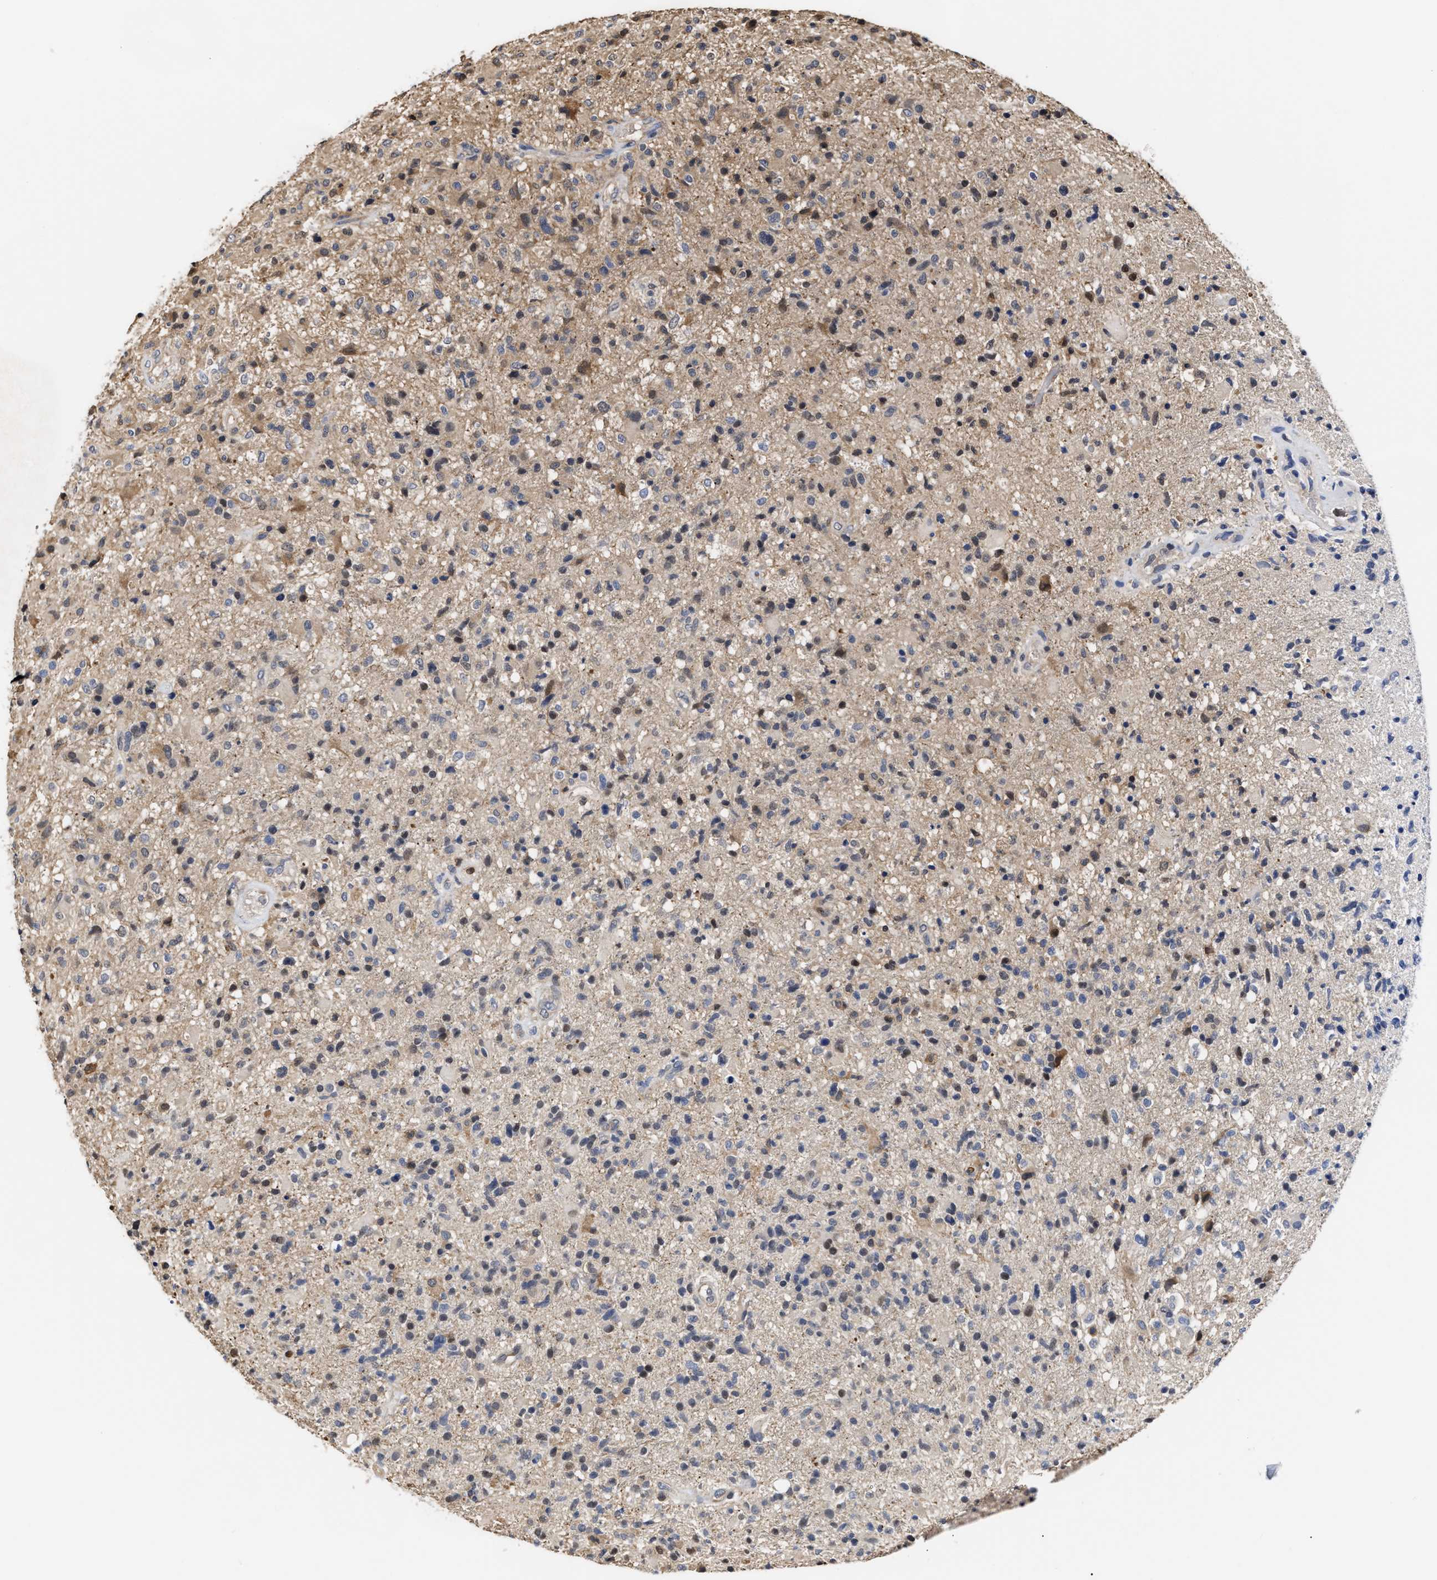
{"staining": {"intensity": "weak", "quantity": "<25%", "location": "cytoplasmic/membranous"}, "tissue": "glioma", "cell_type": "Tumor cells", "image_type": "cancer", "snomed": [{"axis": "morphology", "description": "Glioma, malignant, High grade"}, {"axis": "topography", "description": "Brain"}], "caption": "This image is of malignant high-grade glioma stained with IHC to label a protein in brown with the nuclei are counter-stained blue. There is no expression in tumor cells. (DAB immunohistochemistry with hematoxylin counter stain).", "gene": "KLHDC1", "patient": {"sex": "male", "age": 72}}